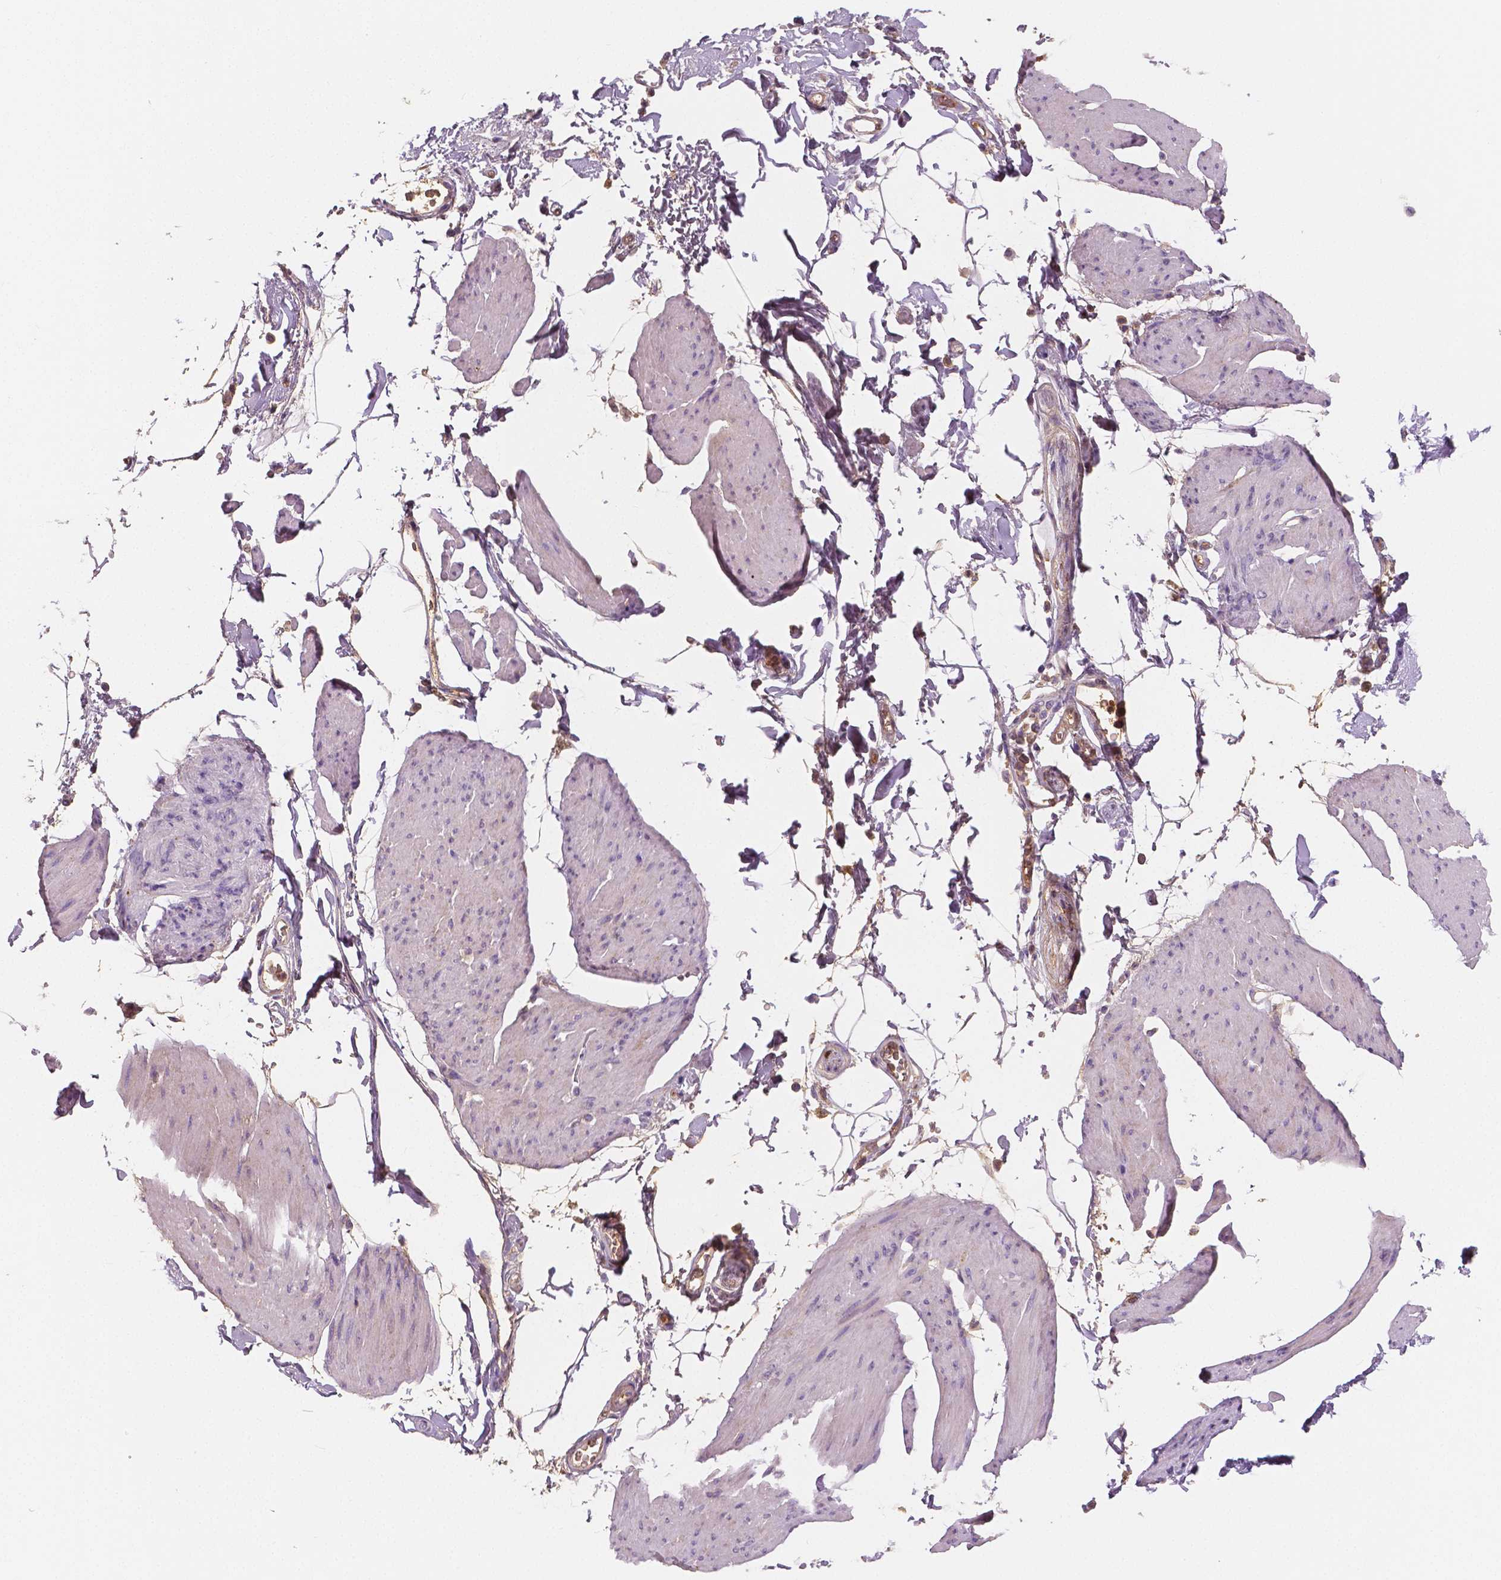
{"staining": {"intensity": "weak", "quantity": "<25%", "location": "cytoplasmic/membranous"}, "tissue": "smooth muscle", "cell_type": "Smooth muscle cells", "image_type": "normal", "snomed": [{"axis": "morphology", "description": "Normal tissue, NOS"}, {"axis": "topography", "description": "Adipose tissue"}, {"axis": "topography", "description": "Smooth muscle"}, {"axis": "topography", "description": "Peripheral nerve tissue"}], "caption": "High magnification brightfield microscopy of unremarkable smooth muscle stained with DAB (brown) and counterstained with hematoxylin (blue): smooth muscle cells show no significant positivity.", "gene": "APOA4", "patient": {"sex": "male", "age": 83}}